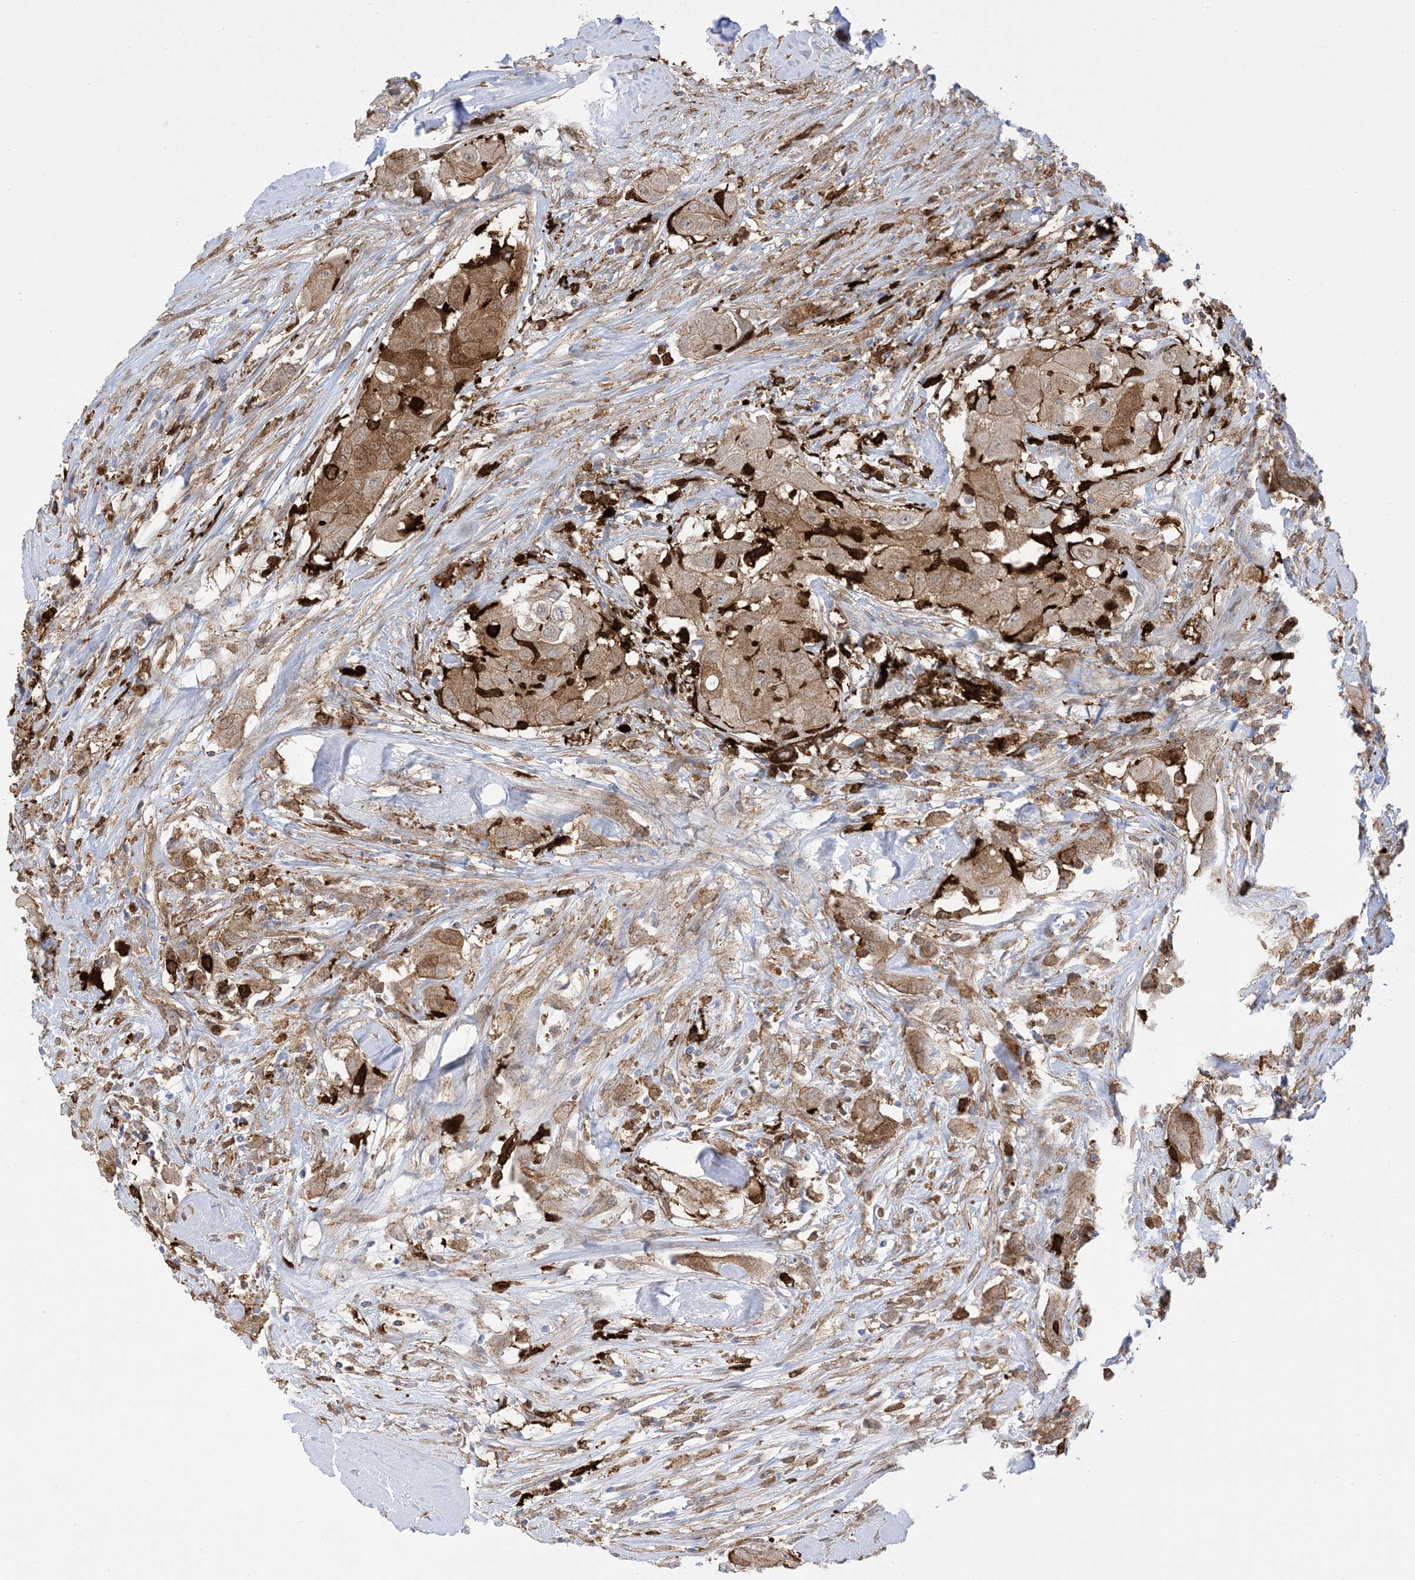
{"staining": {"intensity": "moderate", "quantity": ">75%", "location": "cytoplasmic/membranous"}, "tissue": "thyroid cancer", "cell_type": "Tumor cells", "image_type": "cancer", "snomed": [{"axis": "morphology", "description": "Papillary adenocarcinoma, NOS"}, {"axis": "topography", "description": "Thyroid gland"}], "caption": "DAB immunohistochemical staining of human papillary adenocarcinoma (thyroid) exhibits moderate cytoplasmic/membranous protein expression in approximately >75% of tumor cells.", "gene": "GSN", "patient": {"sex": "female", "age": 59}}